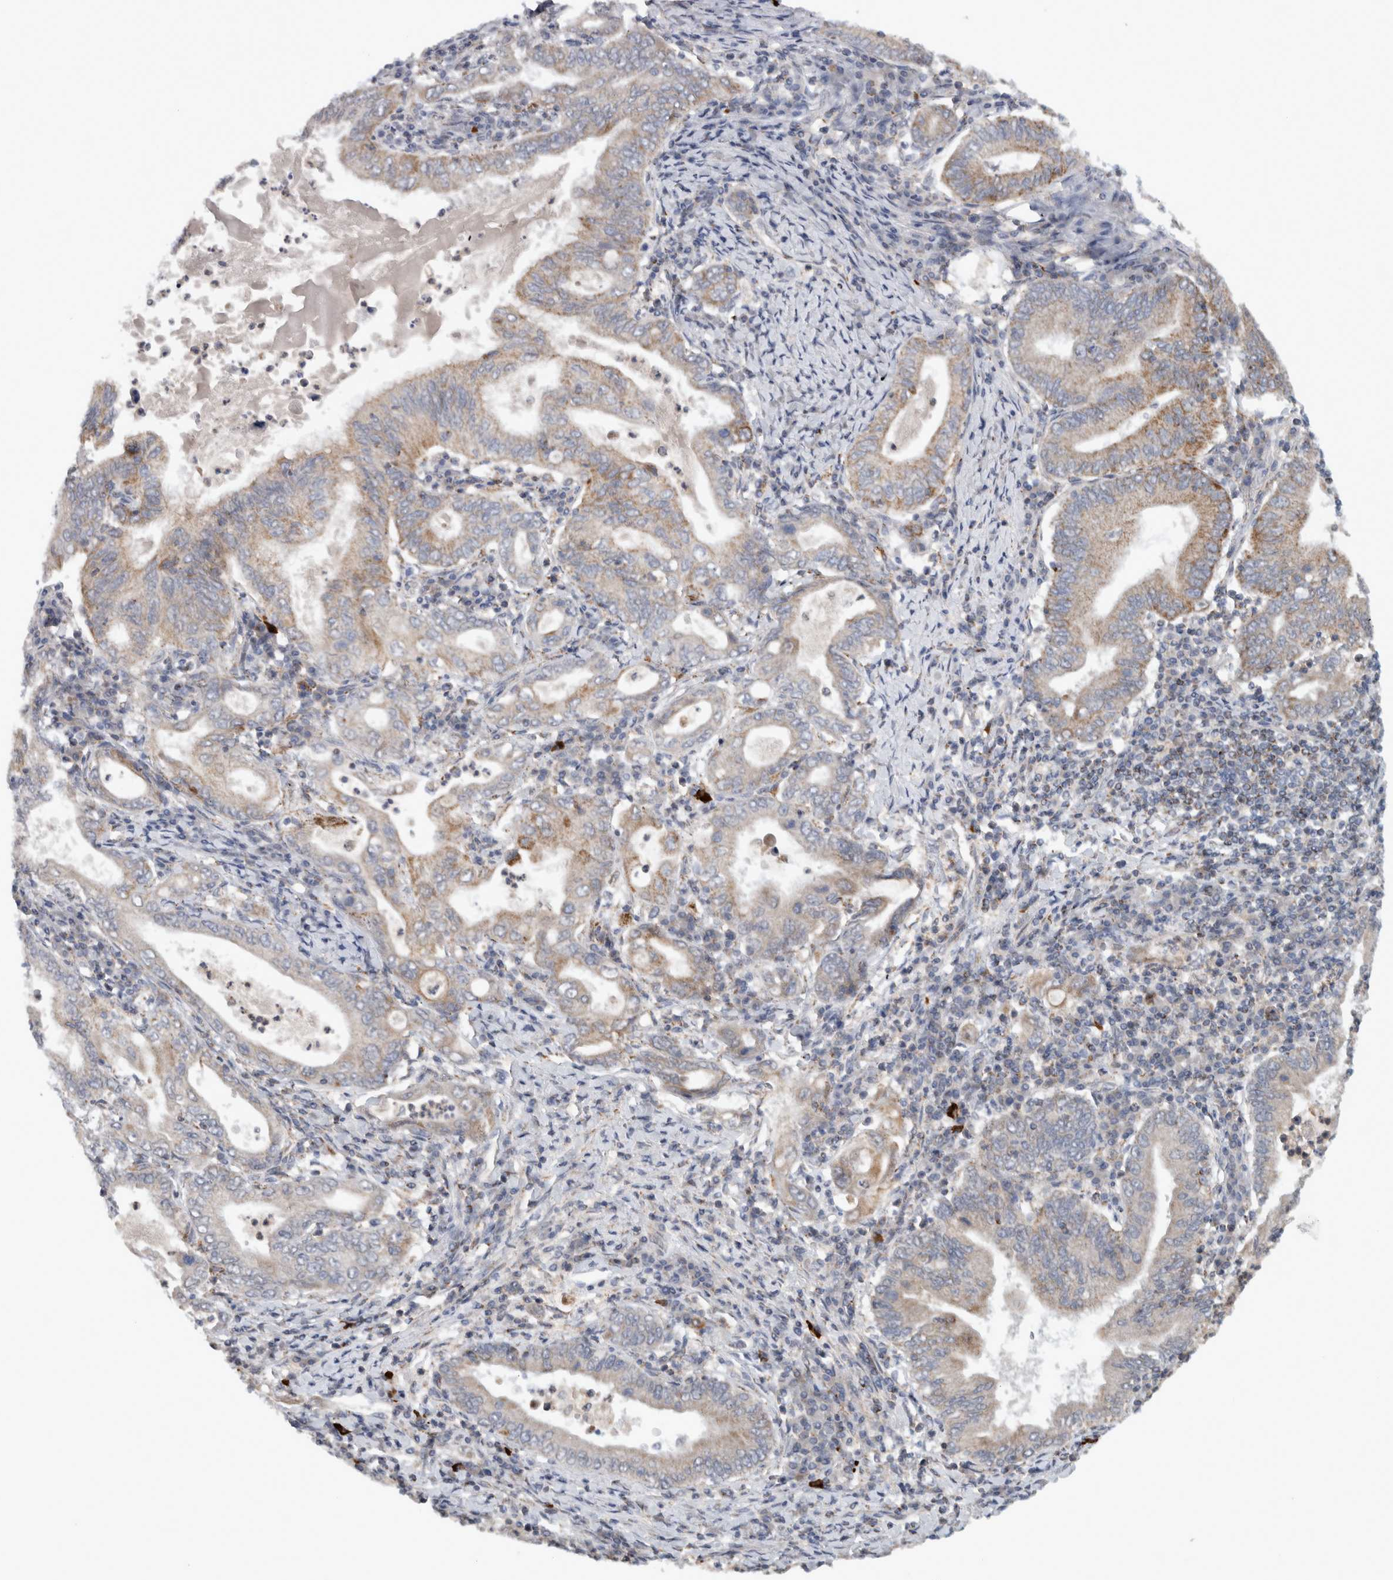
{"staining": {"intensity": "weak", "quantity": ">75%", "location": "cytoplasmic/membranous"}, "tissue": "stomach cancer", "cell_type": "Tumor cells", "image_type": "cancer", "snomed": [{"axis": "morphology", "description": "Normal tissue, NOS"}, {"axis": "morphology", "description": "Adenocarcinoma, NOS"}, {"axis": "topography", "description": "Esophagus"}, {"axis": "topography", "description": "Stomach, upper"}, {"axis": "topography", "description": "Peripheral nerve tissue"}], "caption": "Immunohistochemical staining of stomach cancer reveals low levels of weak cytoplasmic/membranous protein staining in about >75% of tumor cells.", "gene": "RAB18", "patient": {"sex": "male", "age": 62}}